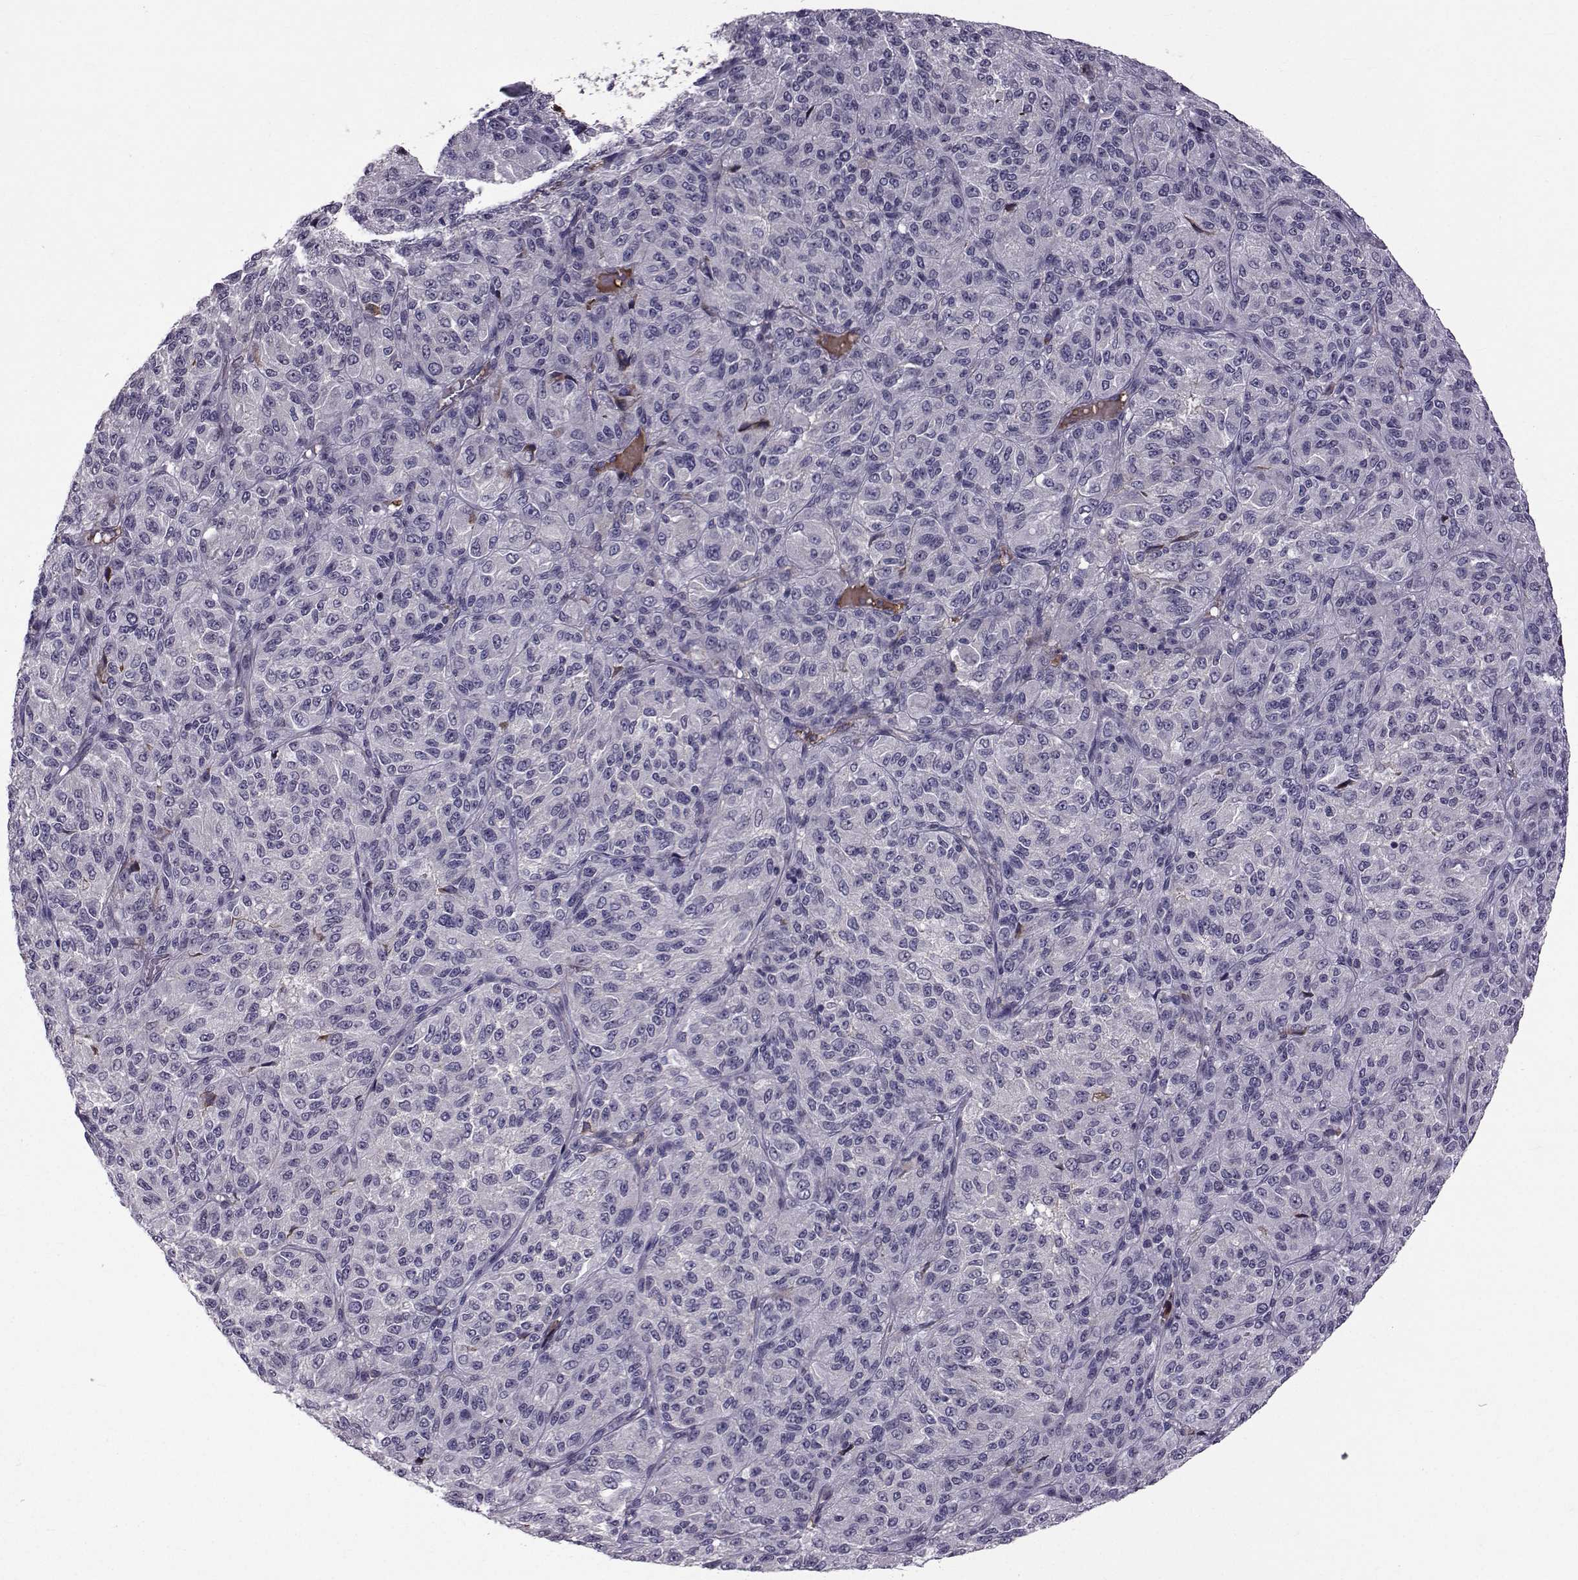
{"staining": {"intensity": "negative", "quantity": "none", "location": "none"}, "tissue": "melanoma", "cell_type": "Tumor cells", "image_type": "cancer", "snomed": [{"axis": "morphology", "description": "Malignant melanoma, Metastatic site"}, {"axis": "topography", "description": "Brain"}], "caption": "The micrograph shows no staining of tumor cells in melanoma. (DAB (3,3'-diaminobenzidine) immunohistochemistry (IHC), high magnification).", "gene": "TNFRSF11B", "patient": {"sex": "female", "age": 56}}